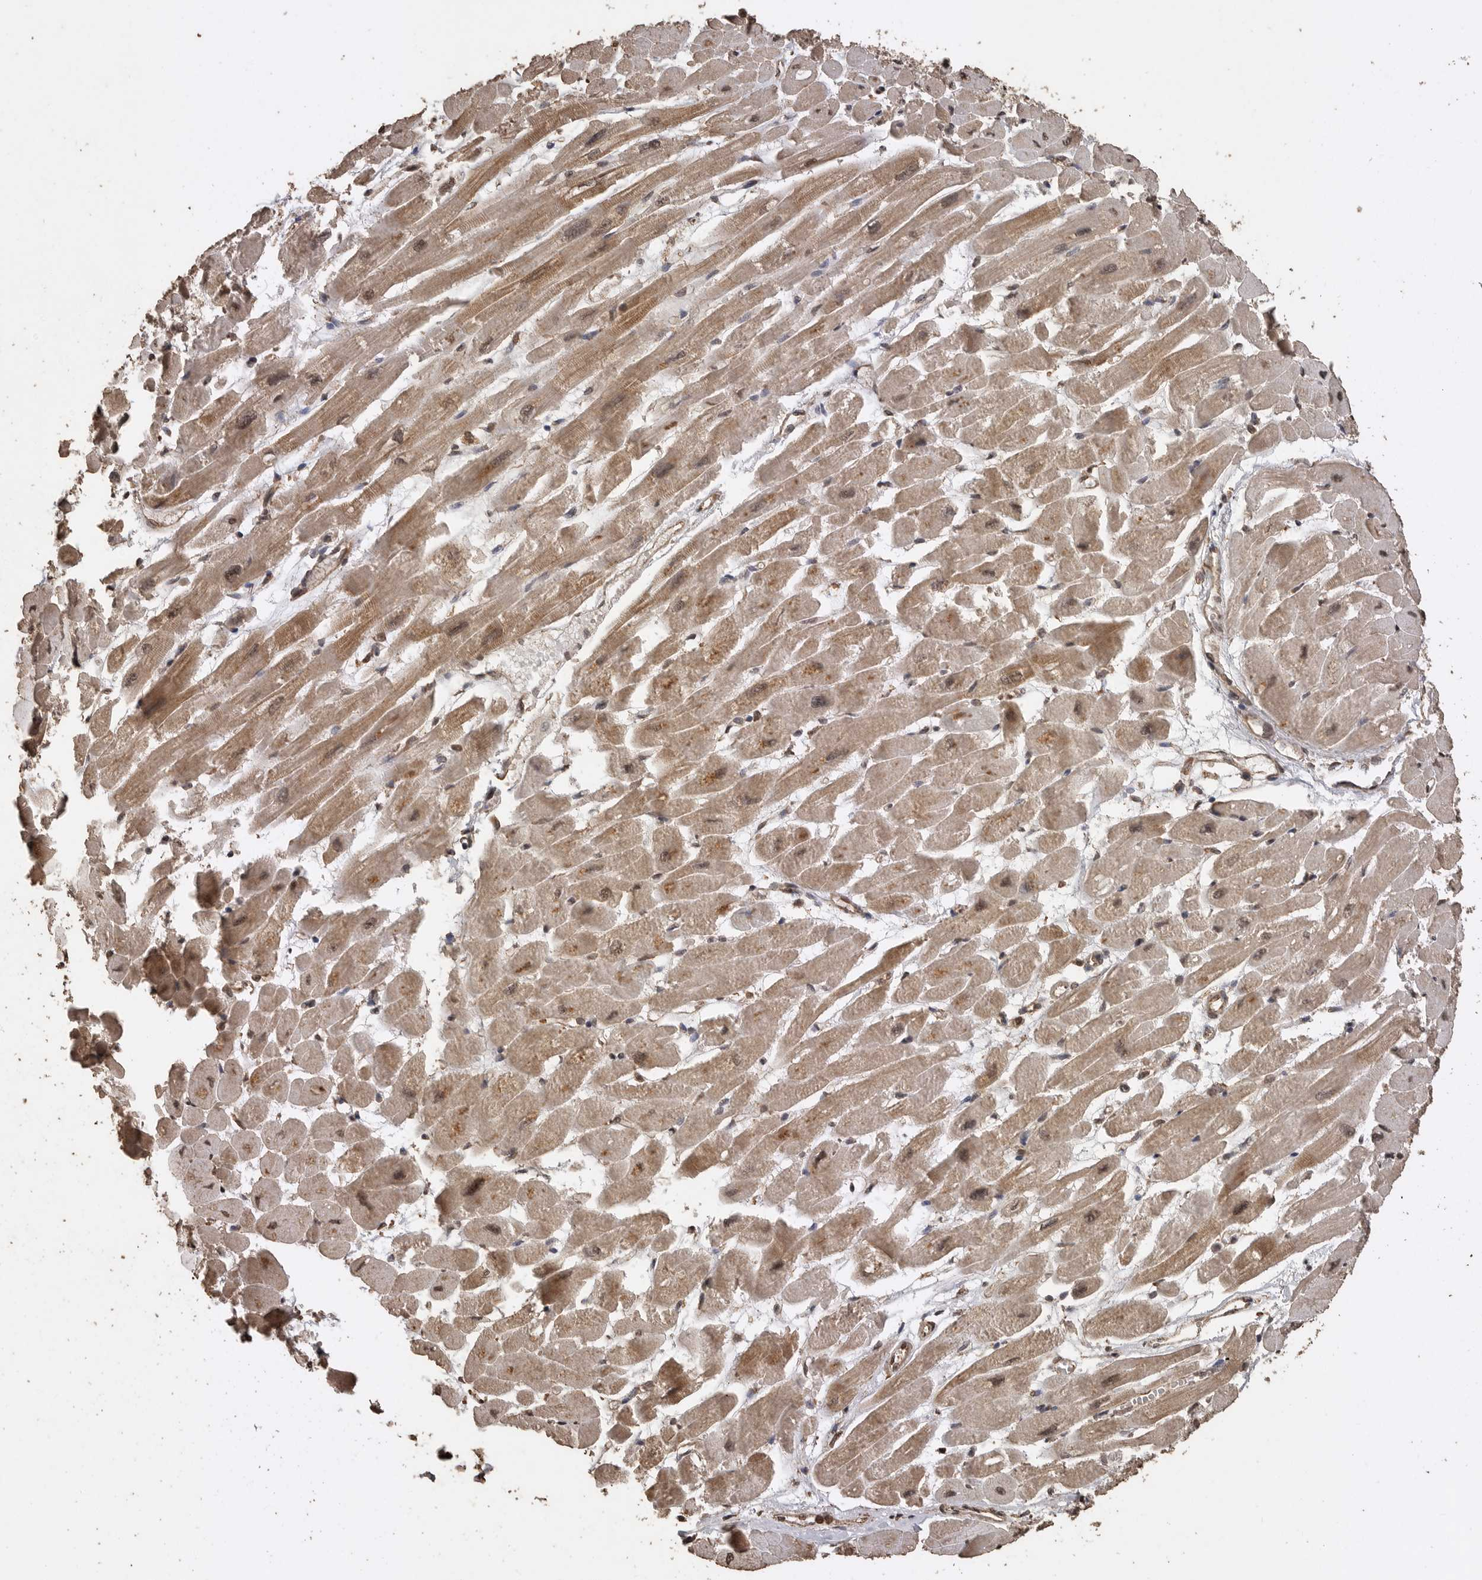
{"staining": {"intensity": "moderate", "quantity": ">75%", "location": "cytoplasmic/membranous"}, "tissue": "heart muscle", "cell_type": "Cardiomyocytes", "image_type": "normal", "snomed": [{"axis": "morphology", "description": "Normal tissue, NOS"}, {"axis": "topography", "description": "Heart"}], "caption": "Brown immunohistochemical staining in unremarkable human heart muscle exhibits moderate cytoplasmic/membranous positivity in approximately >75% of cardiomyocytes.", "gene": "PINK1", "patient": {"sex": "female", "age": 54}}